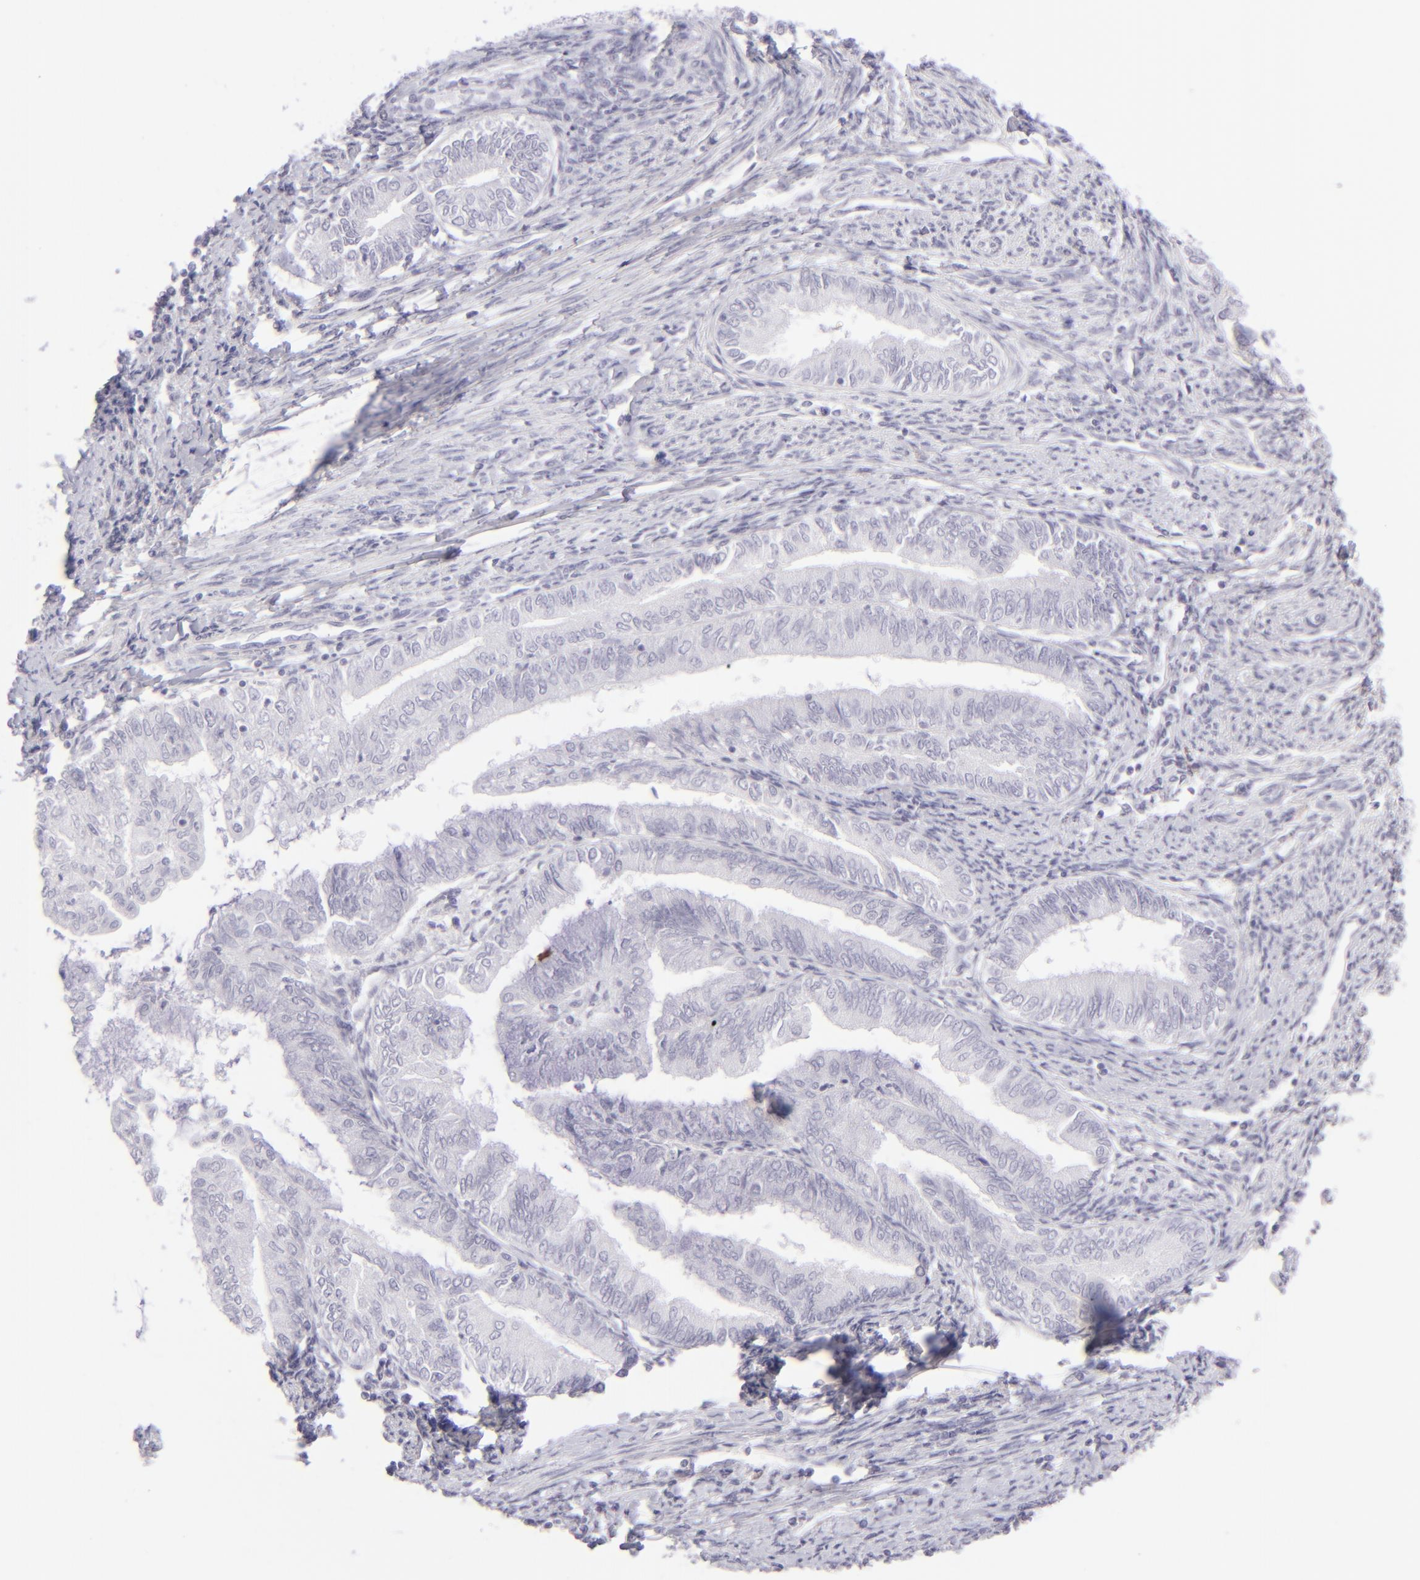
{"staining": {"intensity": "negative", "quantity": "none", "location": "none"}, "tissue": "endometrial cancer", "cell_type": "Tumor cells", "image_type": "cancer", "snomed": [{"axis": "morphology", "description": "Adenocarcinoma, NOS"}, {"axis": "topography", "description": "Endometrium"}], "caption": "High magnification brightfield microscopy of endometrial cancer (adenocarcinoma) stained with DAB (brown) and counterstained with hematoxylin (blue): tumor cells show no significant positivity.", "gene": "FCER2", "patient": {"sex": "female", "age": 66}}